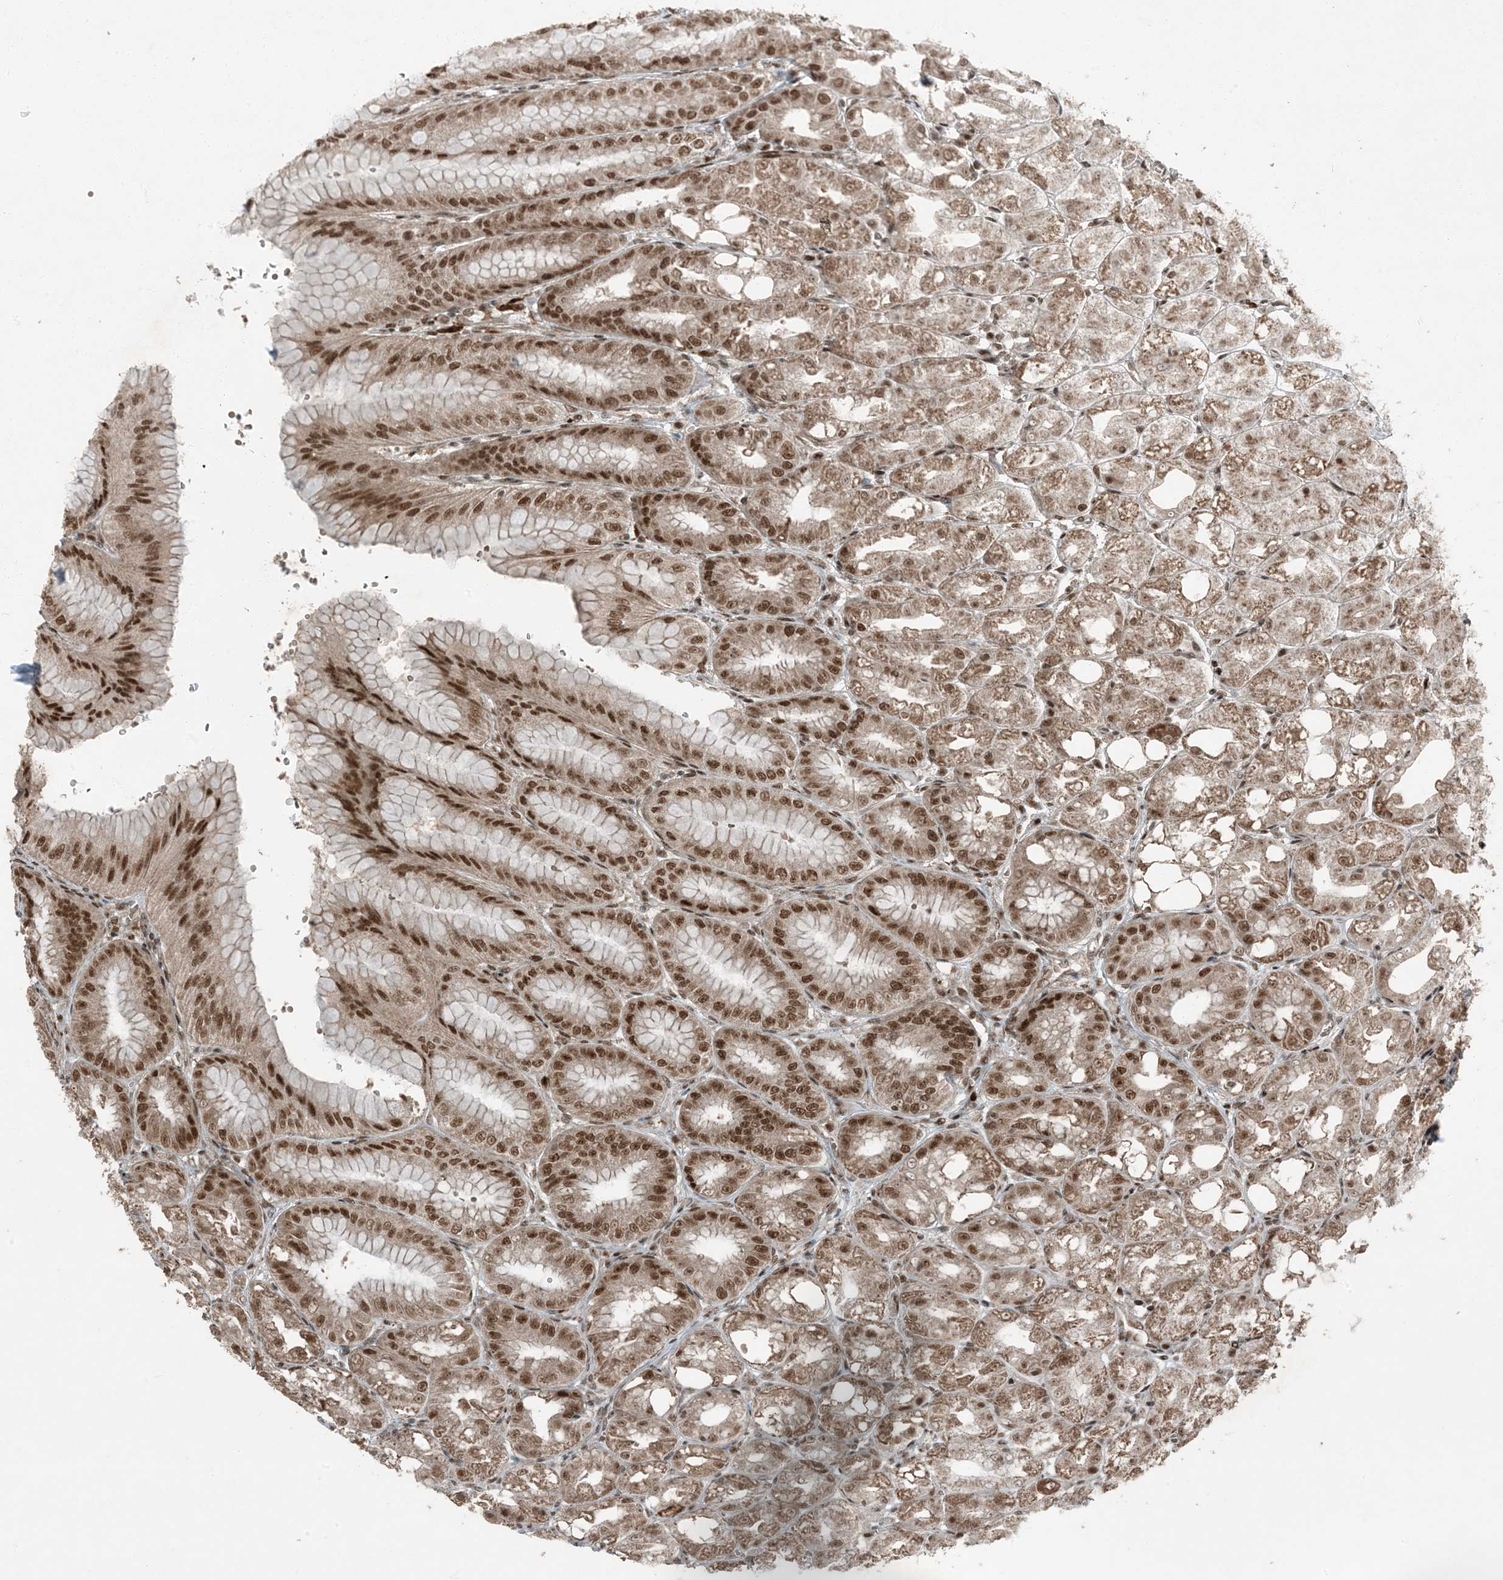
{"staining": {"intensity": "moderate", "quantity": ">75%", "location": "cytoplasmic/membranous,nuclear"}, "tissue": "stomach", "cell_type": "Glandular cells", "image_type": "normal", "snomed": [{"axis": "morphology", "description": "Normal tissue, NOS"}, {"axis": "topography", "description": "Stomach, lower"}], "caption": "A brown stain highlights moderate cytoplasmic/membranous,nuclear staining of a protein in glandular cells of normal stomach. (DAB IHC, brown staining for protein, blue staining for nuclei).", "gene": "TRAPPC12", "patient": {"sex": "male", "age": 71}}